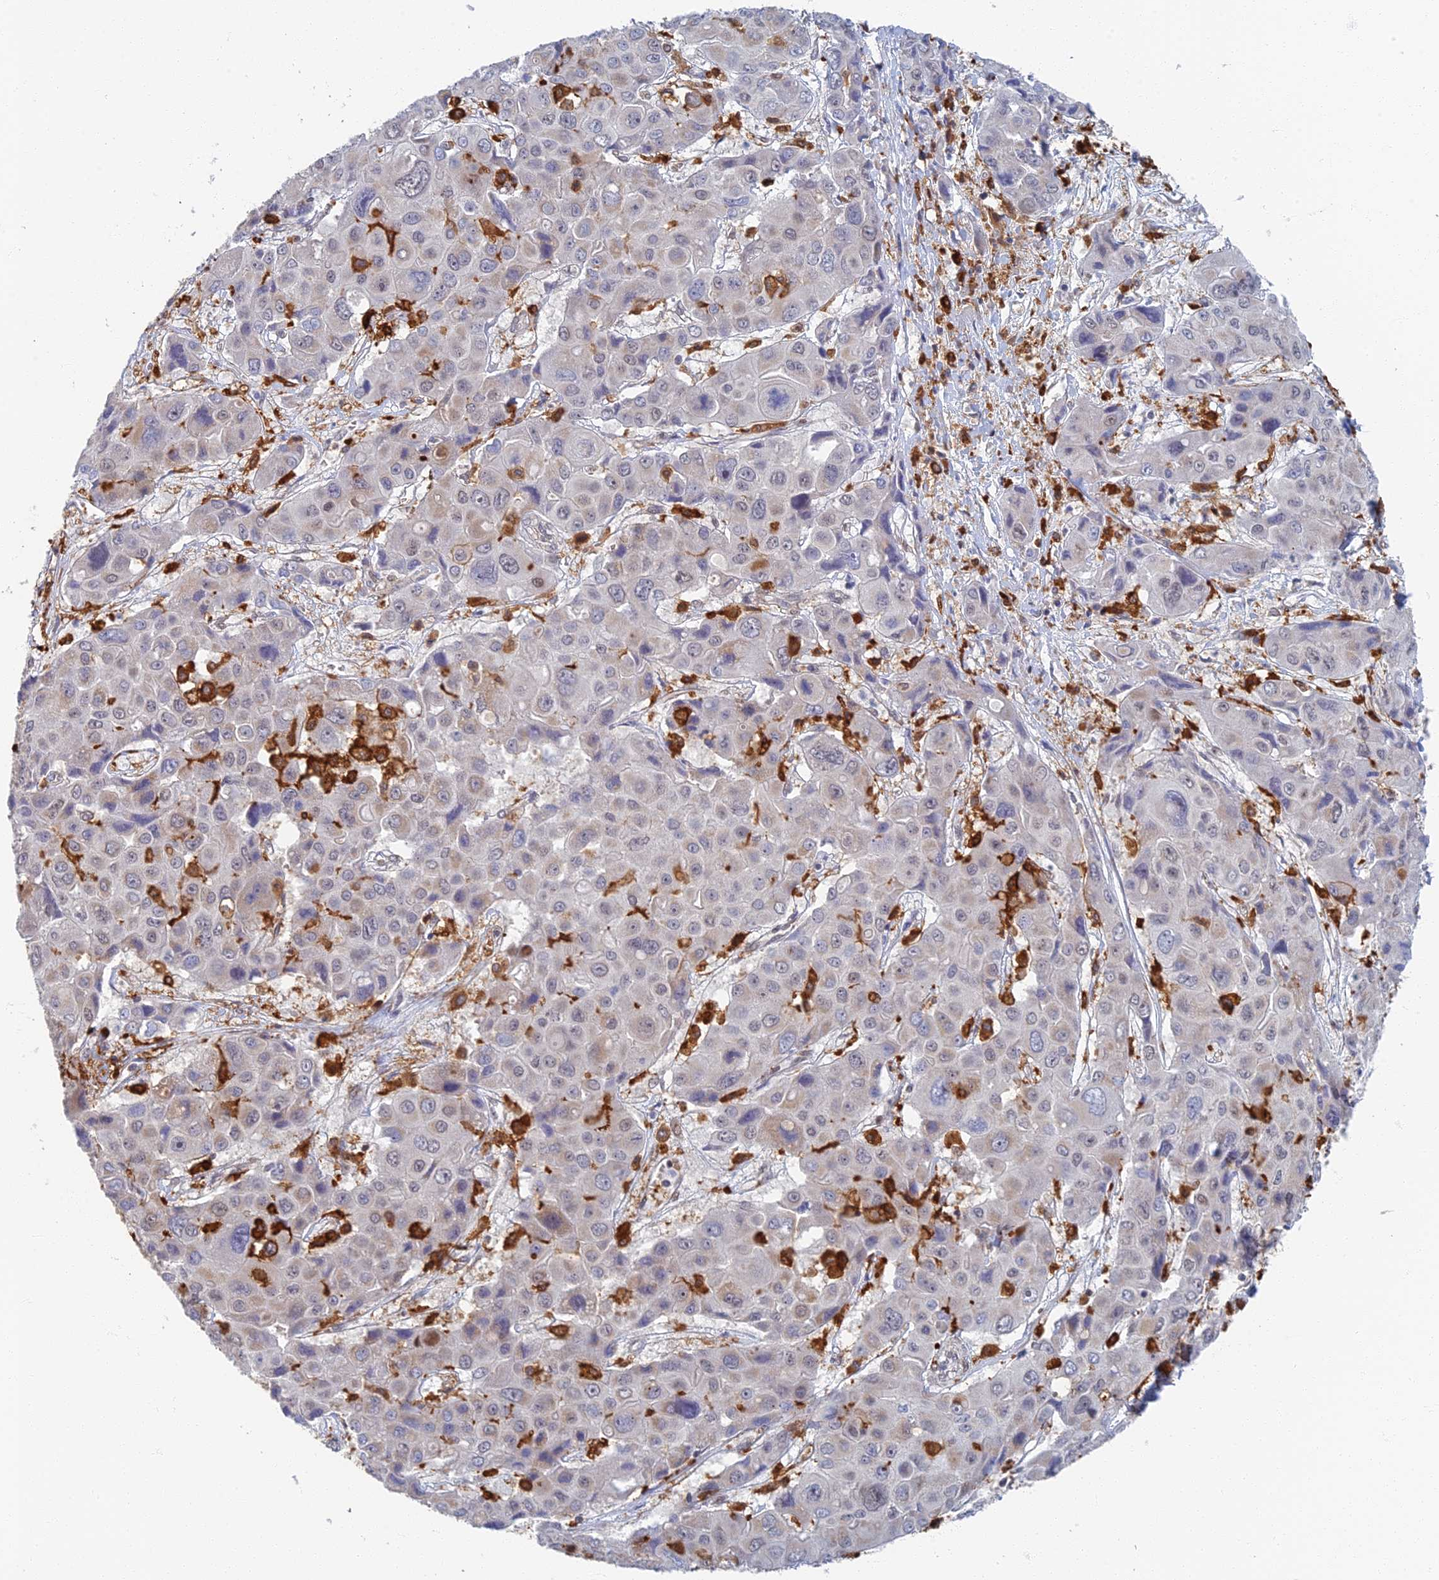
{"staining": {"intensity": "negative", "quantity": "none", "location": "none"}, "tissue": "liver cancer", "cell_type": "Tumor cells", "image_type": "cancer", "snomed": [{"axis": "morphology", "description": "Cholangiocarcinoma"}, {"axis": "topography", "description": "Liver"}], "caption": "The histopathology image displays no staining of tumor cells in liver cholangiocarcinoma.", "gene": "GPATCH1", "patient": {"sex": "male", "age": 67}}